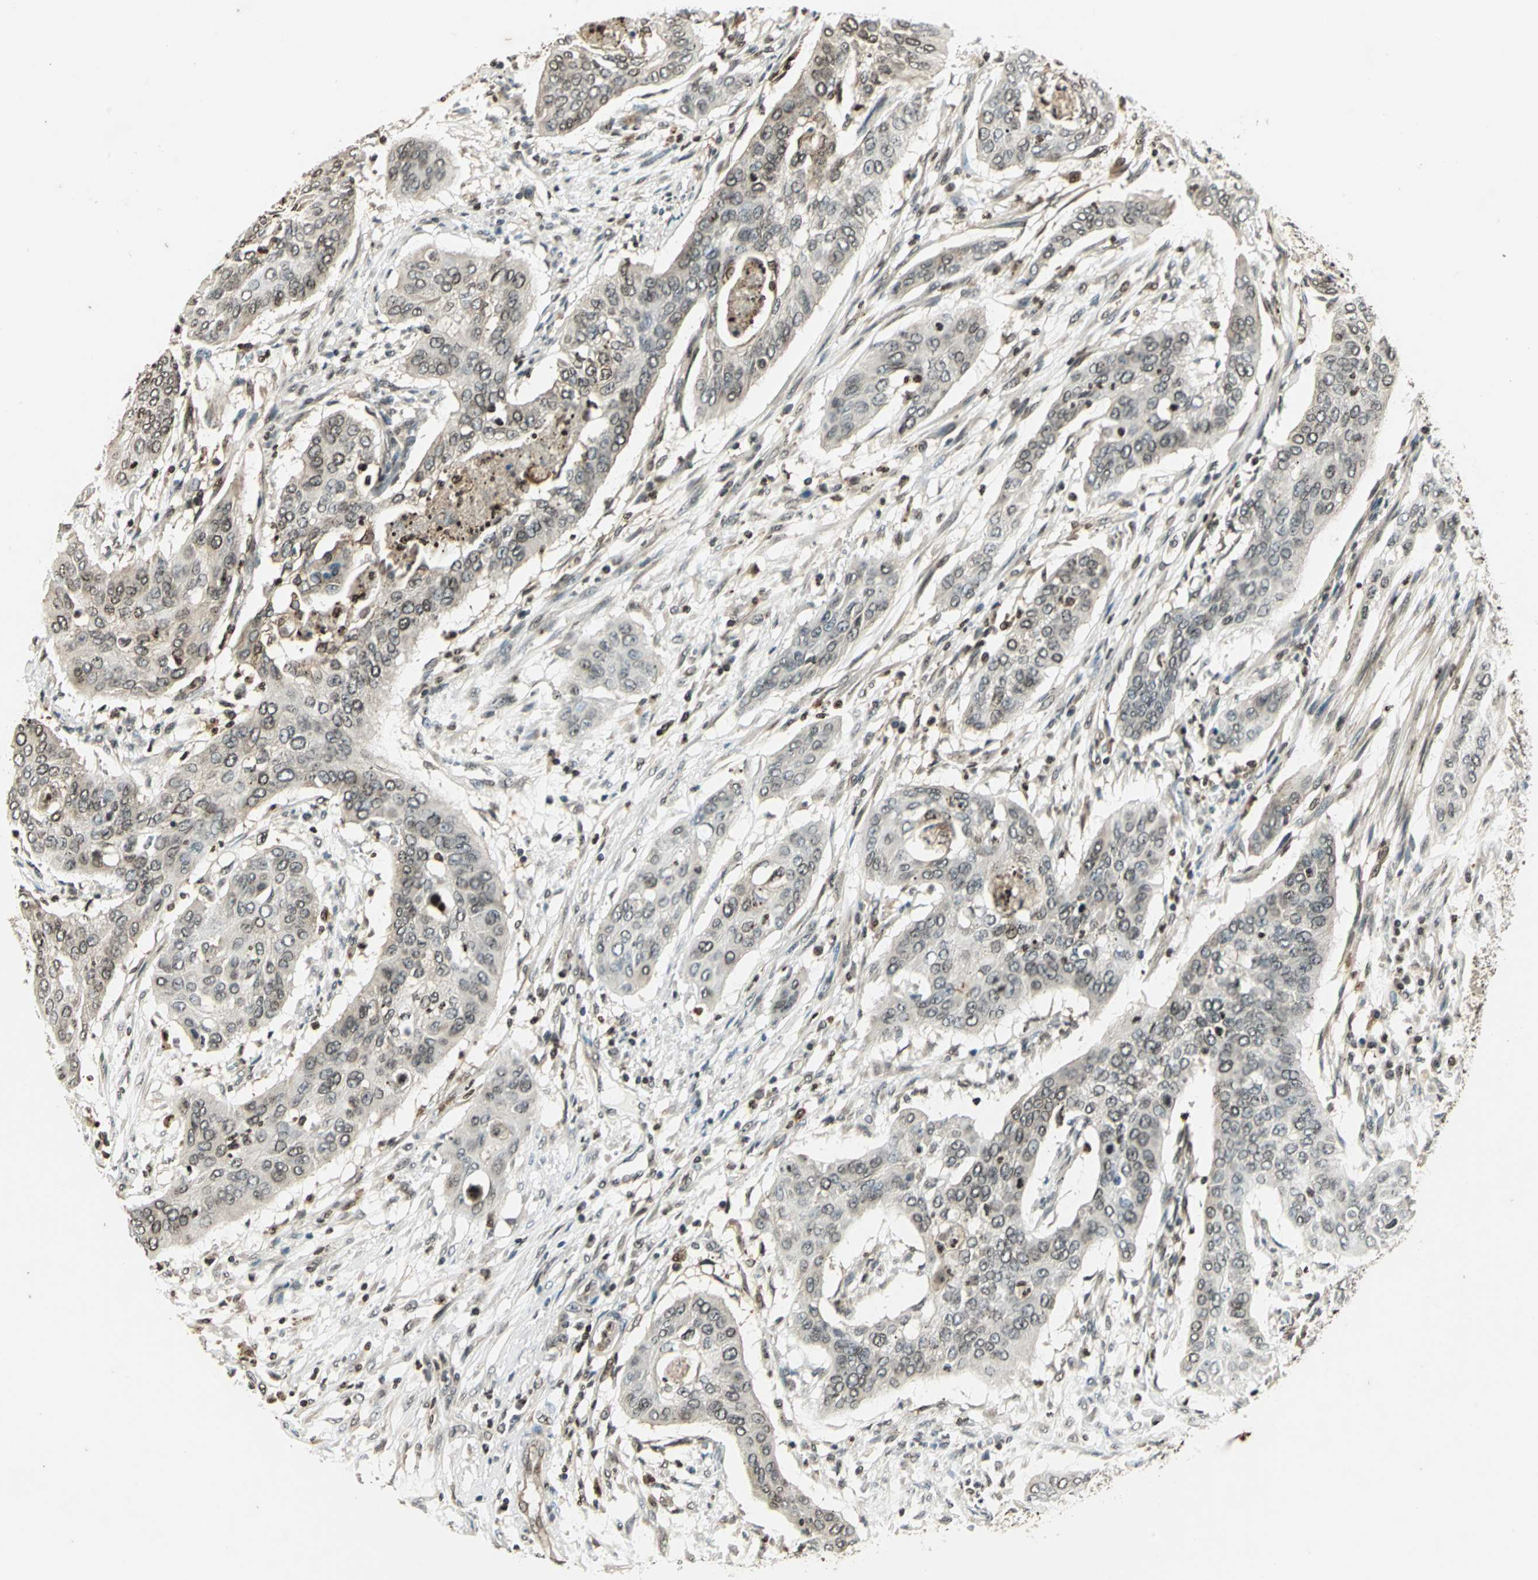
{"staining": {"intensity": "negative", "quantity": "none", "location": "none"}, "tissue": "cervical cancer", "cell_type": "Tumor cells", "image_type": "cancer", "snomed": [{"axis": "morphology", "description": "Squamous cell carcinoma, NOS"}, {"axis": "topography", "description": "Cervix"}], "caption": "DAB (3,3'-diaminobenzidine) immunohistochemical staining of human cervical cancer (squamous cell carcinoma) reveals no significant positivity in tumor cells. (Stains: DAB (3,3'-diaminobenzidine) IHC with hematoxylin counter stain, Microscopy: brightfield microscopy at high magnification).", "gene": "LGALS3", "patient": {"sex": "female", "age": 39}}